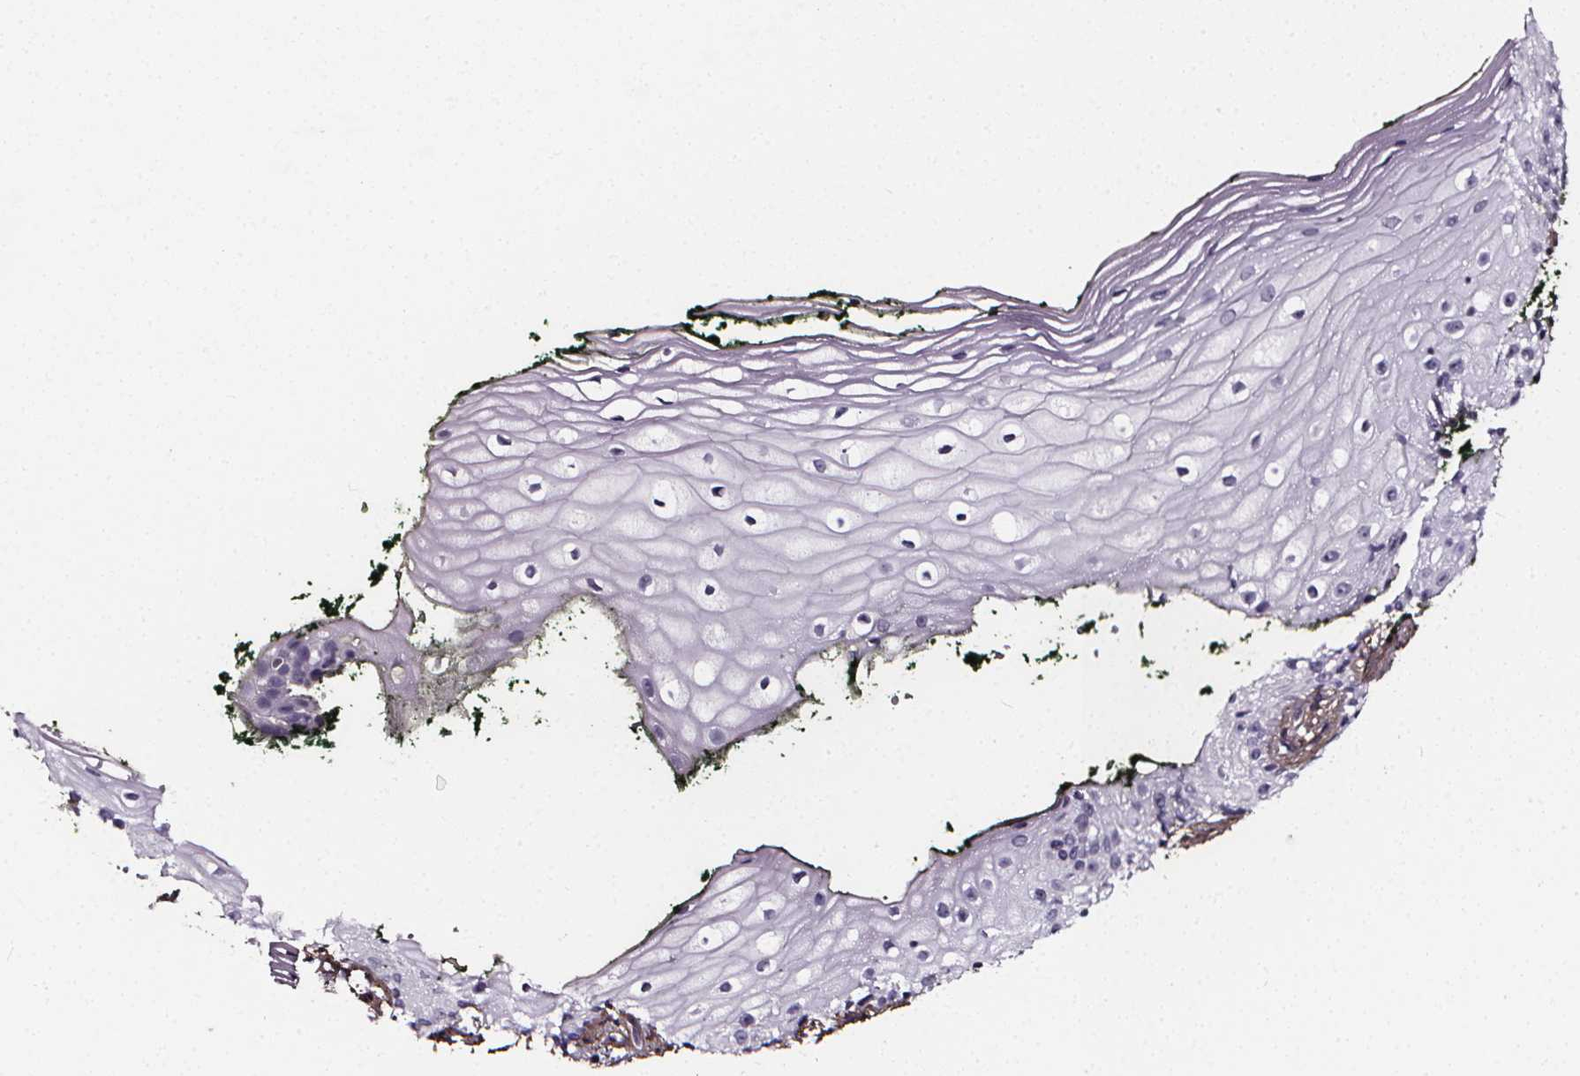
{"staining": {"intensity": "negative", "quantity": "none", "location": "none"}, "tissue": "vagina", "cell_type": "Squamous epithelial cells", "image_type": "normal", "snomed": [{"axis": "morphology", "description": "Normal tissue, NOS"}, {"axis": "topography", "description": "Vagina"}], "caption": "High power microscopy histopathology image of an immunohistochemistry micrograph of benign vagina, revealing no significant expression in squamous epithelial cells. (Stains: DAB (3,3'-diaminobenzidine) IHC with hematoxylin counter stain, Microscopy: brightfield microscopy at high magnification).", "gene": "AEBP1", "patient": {"sex": "female", "age": 47}}